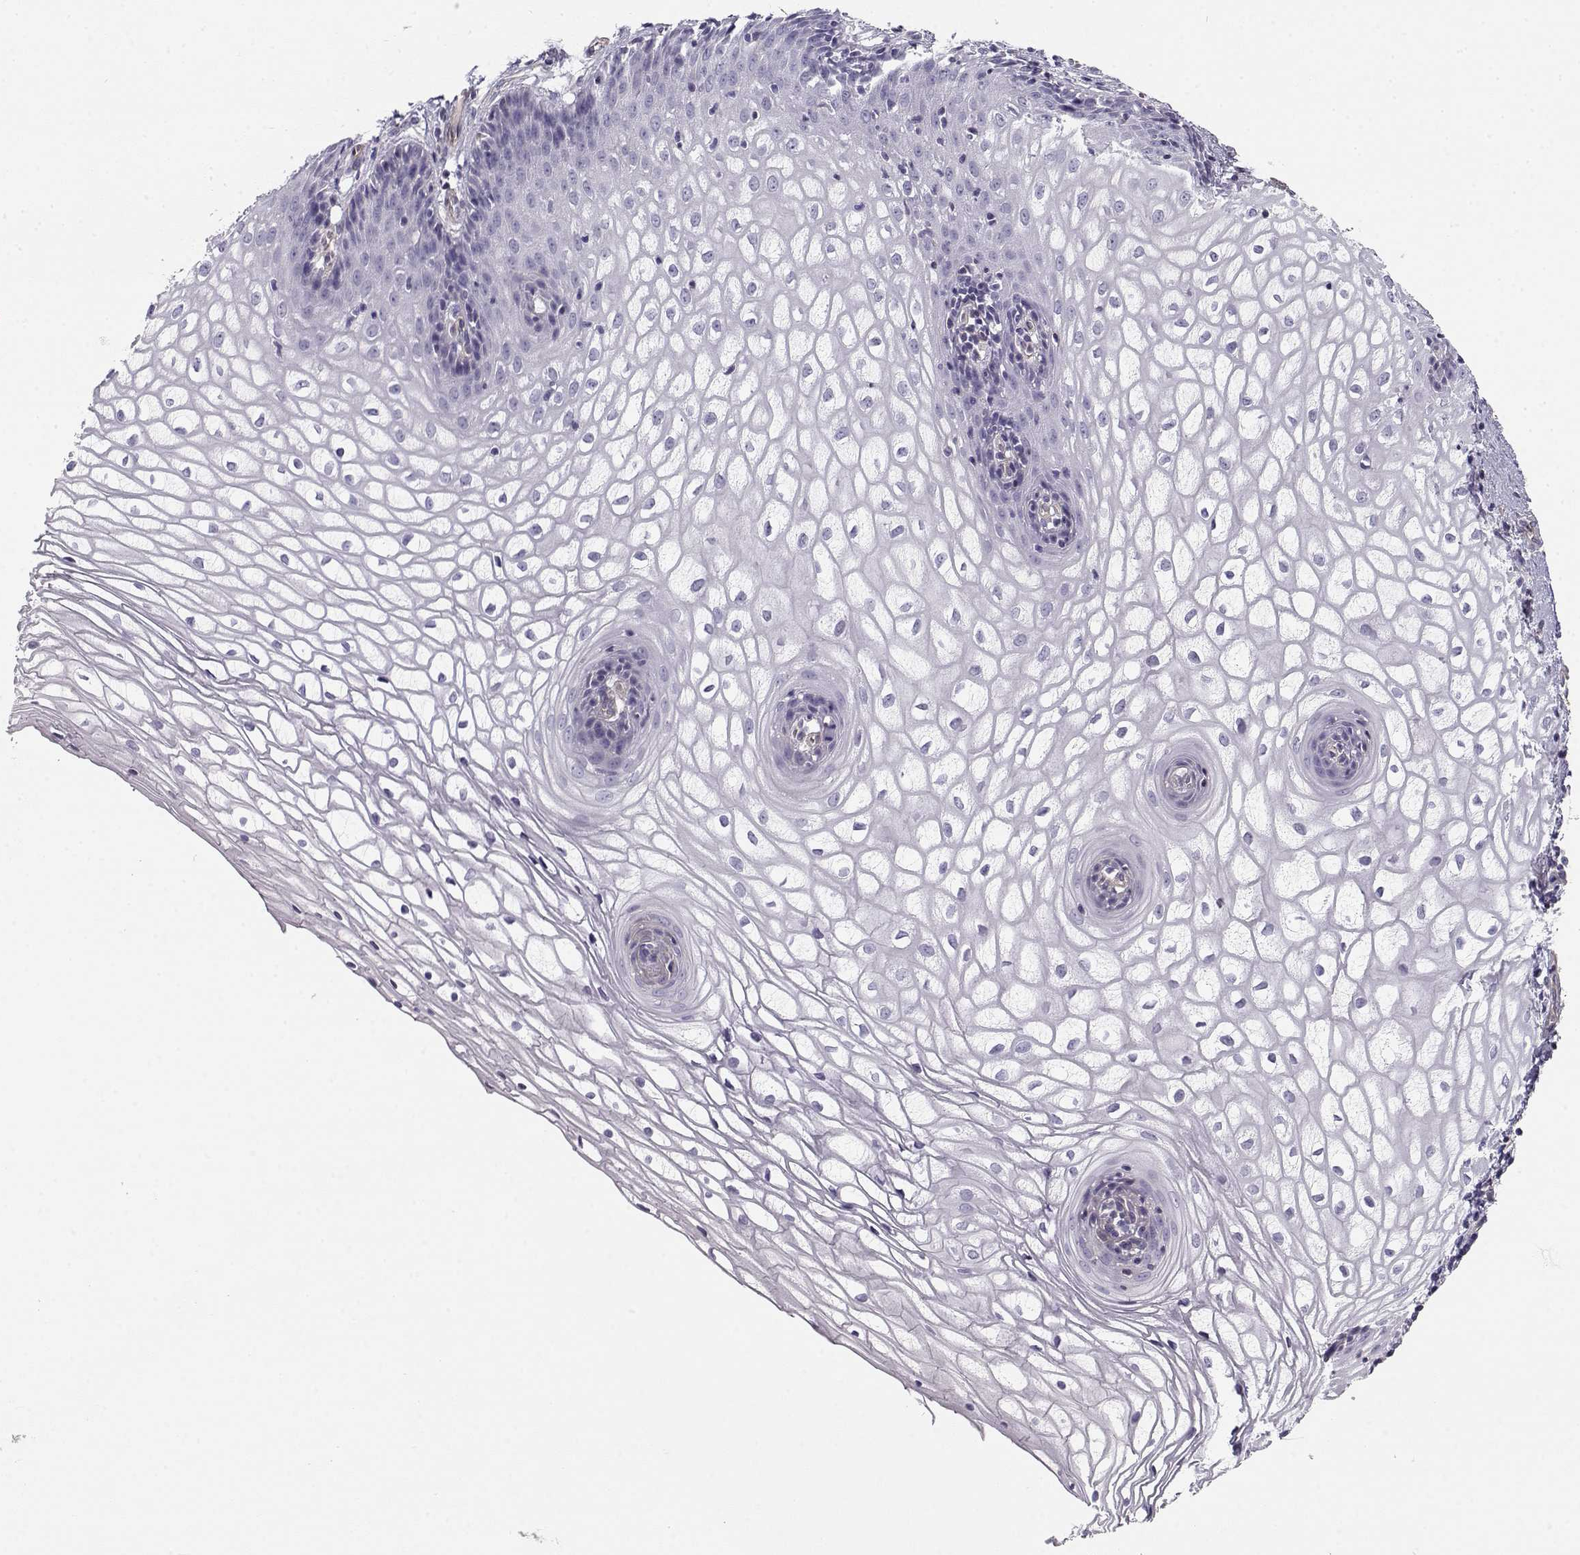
{"staining": {"intensity": "negative", "quantity": "none", "location": "none"}, "tissue": "vagina", "cell_type": "Squamous epithelial cells", "image_type": "normal", "snomed": [{"axis": "morphology", "description": "Normal tissue, NOS"}, {"axis": "topography", "description": "Vagina"}], "caption": "Protein analysis of unremarkable vagina exhibits no significant expression in squamous epithelial cells.", "gene": "MYO1A", "patient": {"sex": "female", "age": 34}}